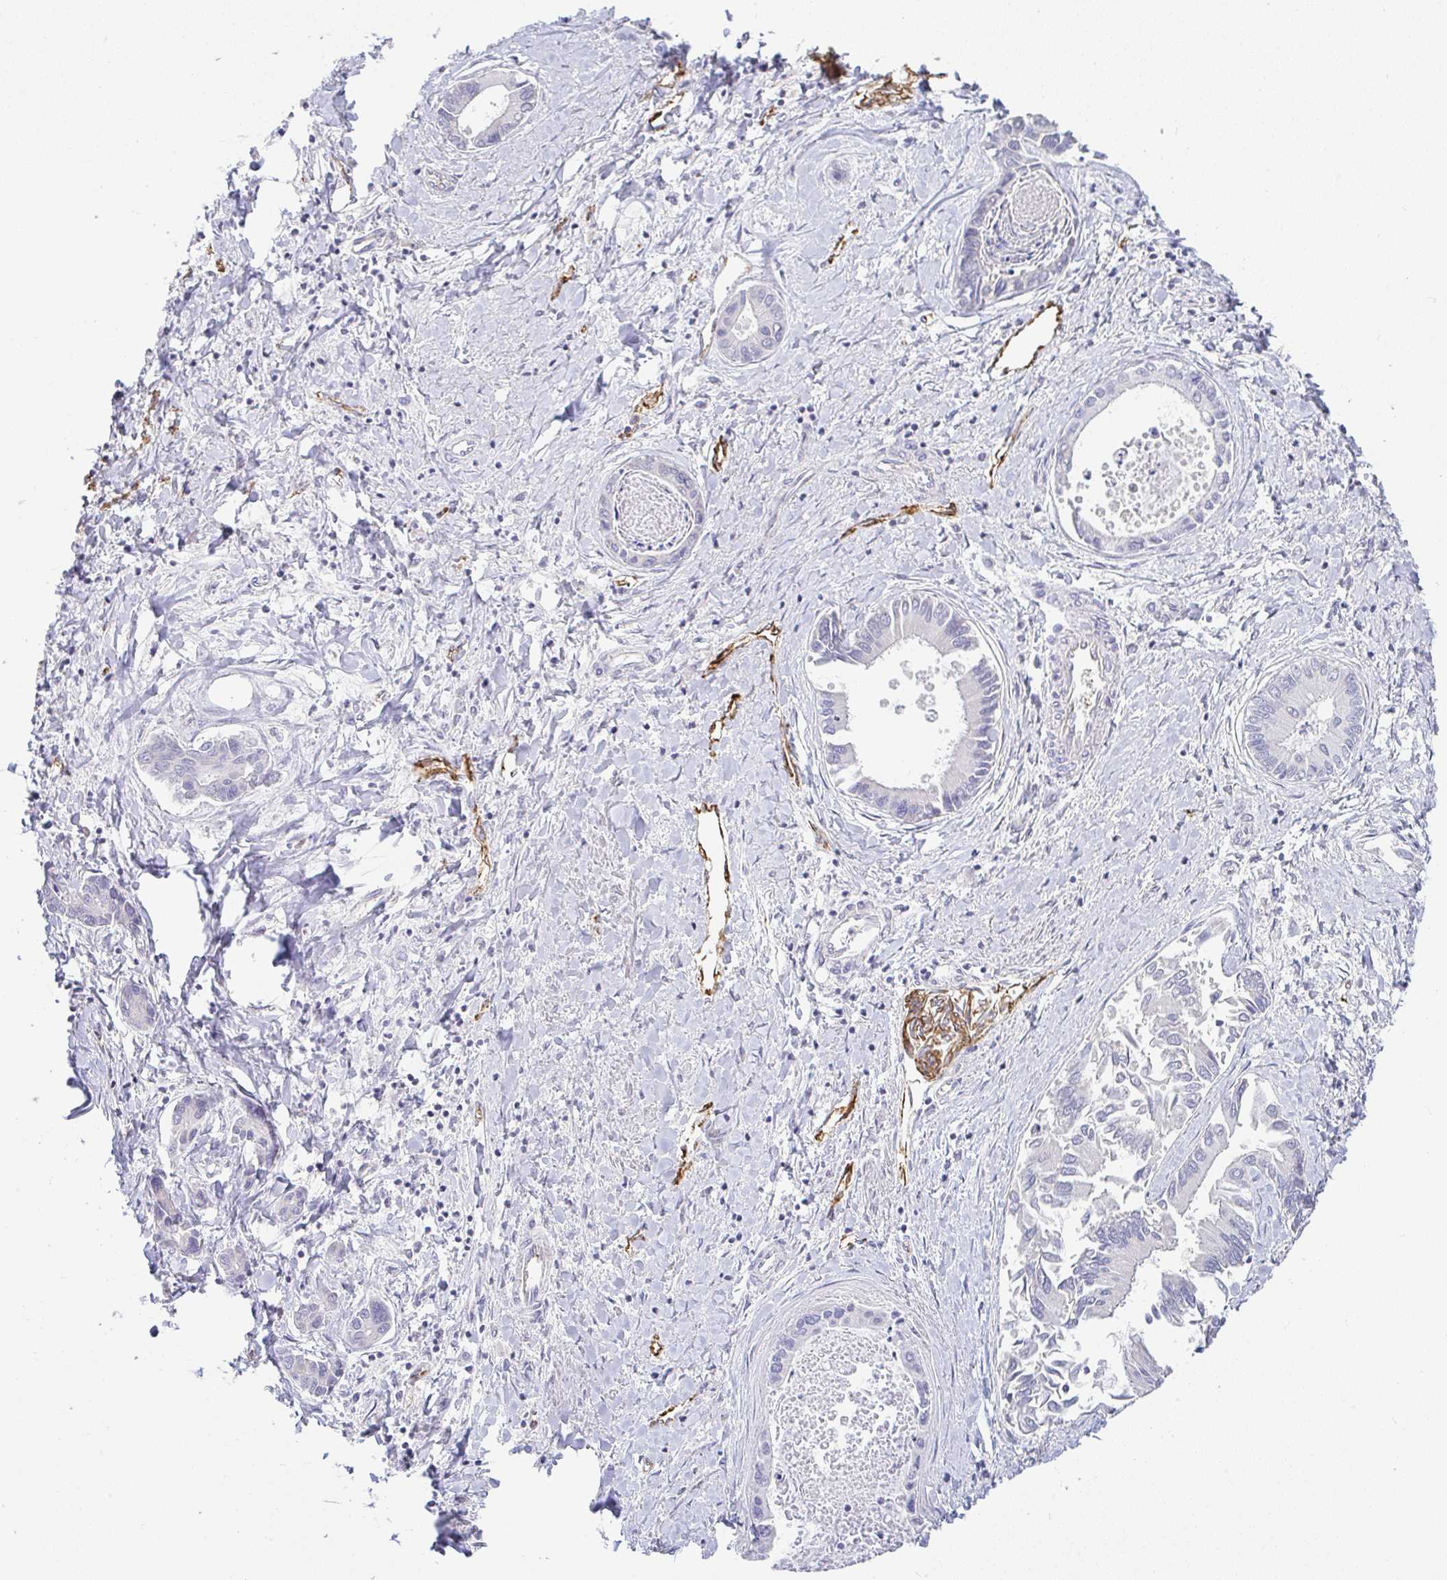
{"staining": {"intensity": "negative", "quantity": "none", "location": "none"}, "tissue": "liver cancer", "cell_type": "Tumor cells", "image_type": "cancer", "snomed": [{"axis": "morphology", "description": "Cholangiocarcinoma"}, {"axis": "topography", "description": "Liver"}], "caption": "Immunohistochemistry image of neoplastic tissue: liver cancer stained with DAB reveals no significant protein expression in tumor cells. (Stains: DAB (3,3'-diaminobenzidine) immunohistochemistry with hematoxylin counter stain, Microscopy: brightfield microscopy at high magnification).", "gene": "PLCD4", "patient": {"sex": "male", "age": 66}}